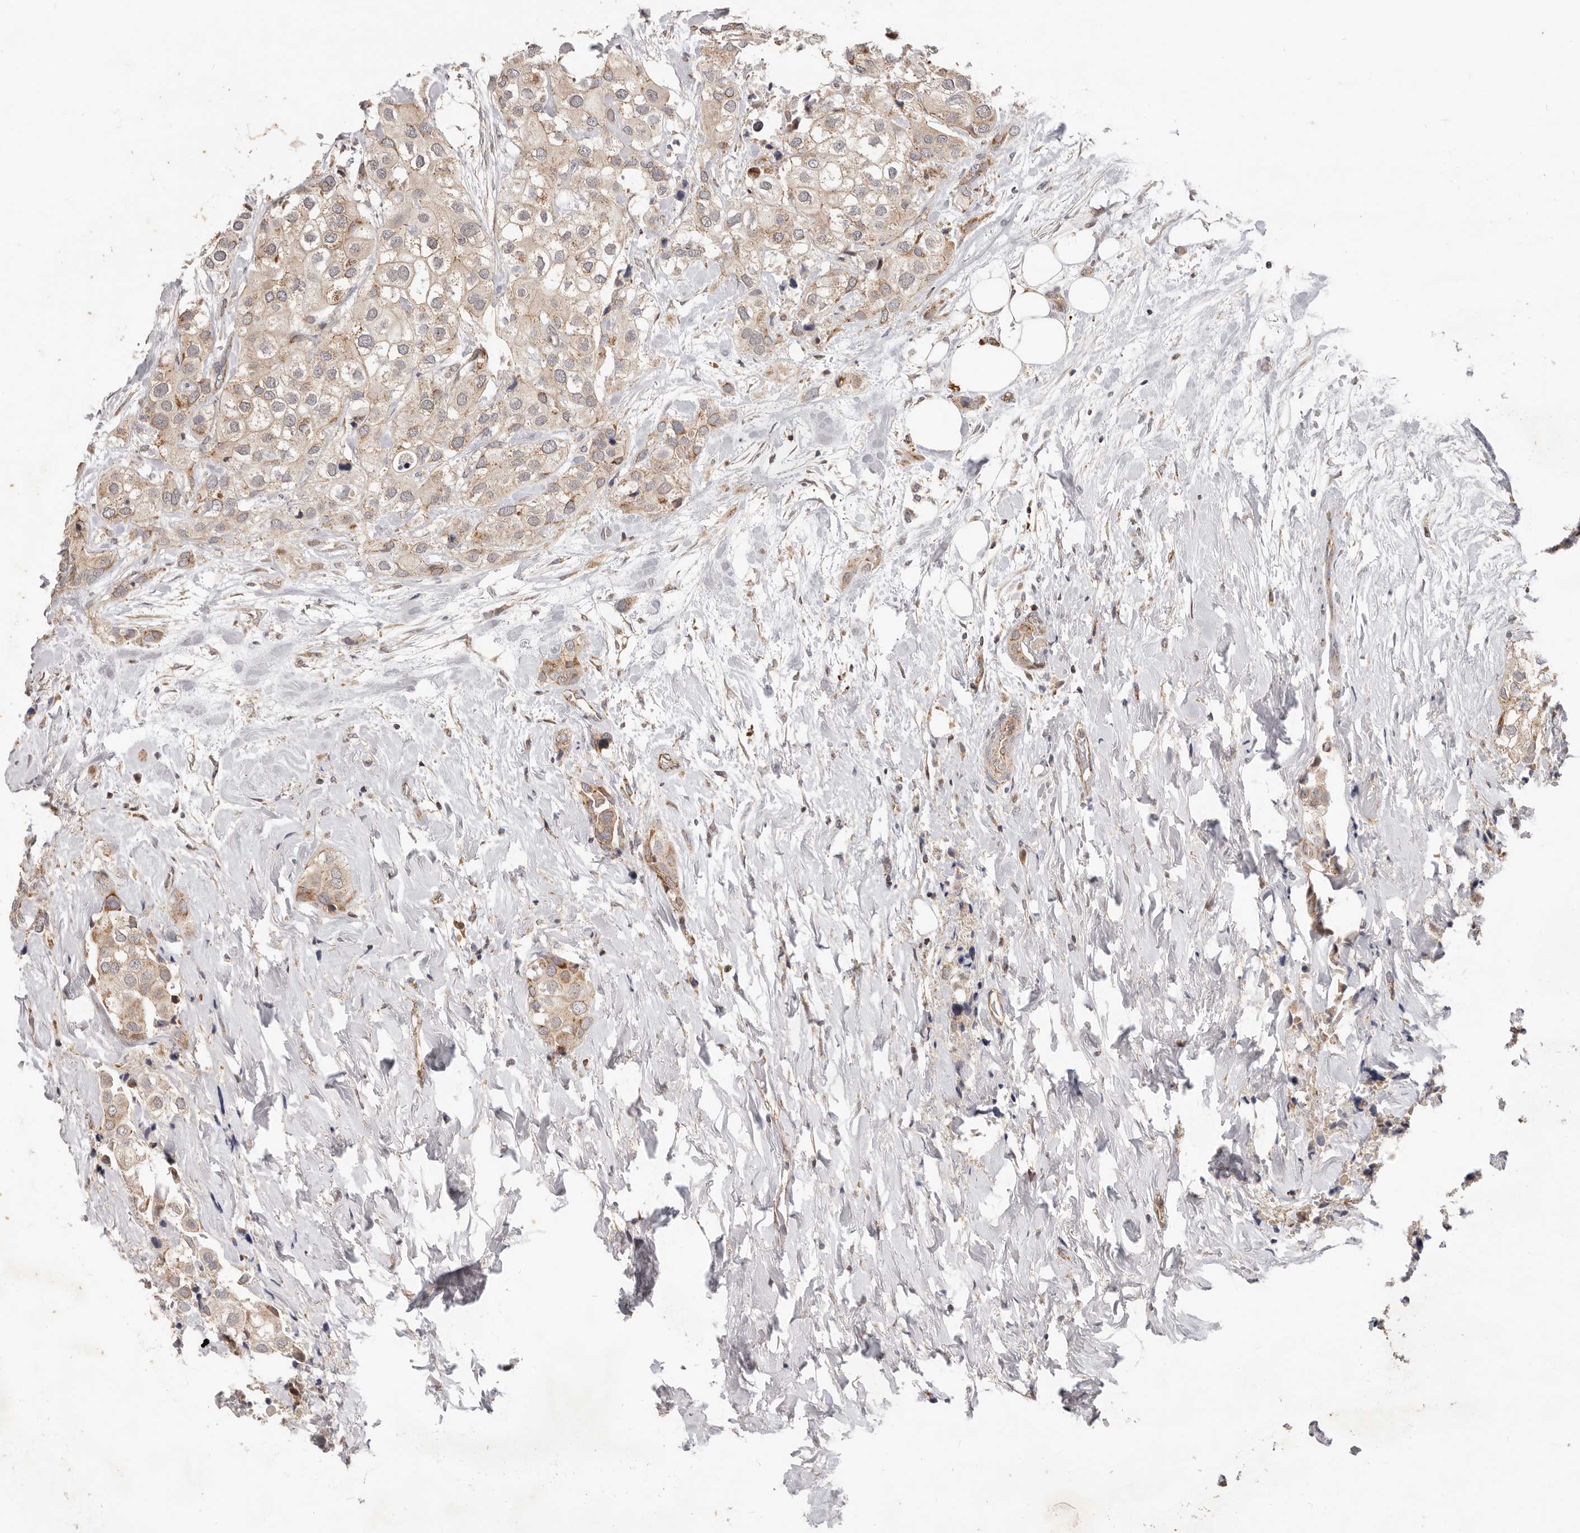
{"staining": {"intensity": "weak", "quantity": "25%-75%", "location": "cytoplasmic/membranous"}, "tissue": "urothelial cancer", "cell_type": "Tumor cells", "image_type": "cancer", "snomed": [{"axis": "morphology", "description": "Urothelial carcinoma, High grade"}, {"axis": "topography", "description": "Urinary bladder"}], "caption": "IHC micrograph of neoplastic tissue: human urothelial cancer stained using immunohistochemistry (IHC) shows low levels of weak protein expression localized specifically in the cytoplasmic/membranous of tumor cells, appearing as a cytoplasmic/membranous brown color.", "gene": "USP49", "patient": {"sex": "male", "age": 64}}